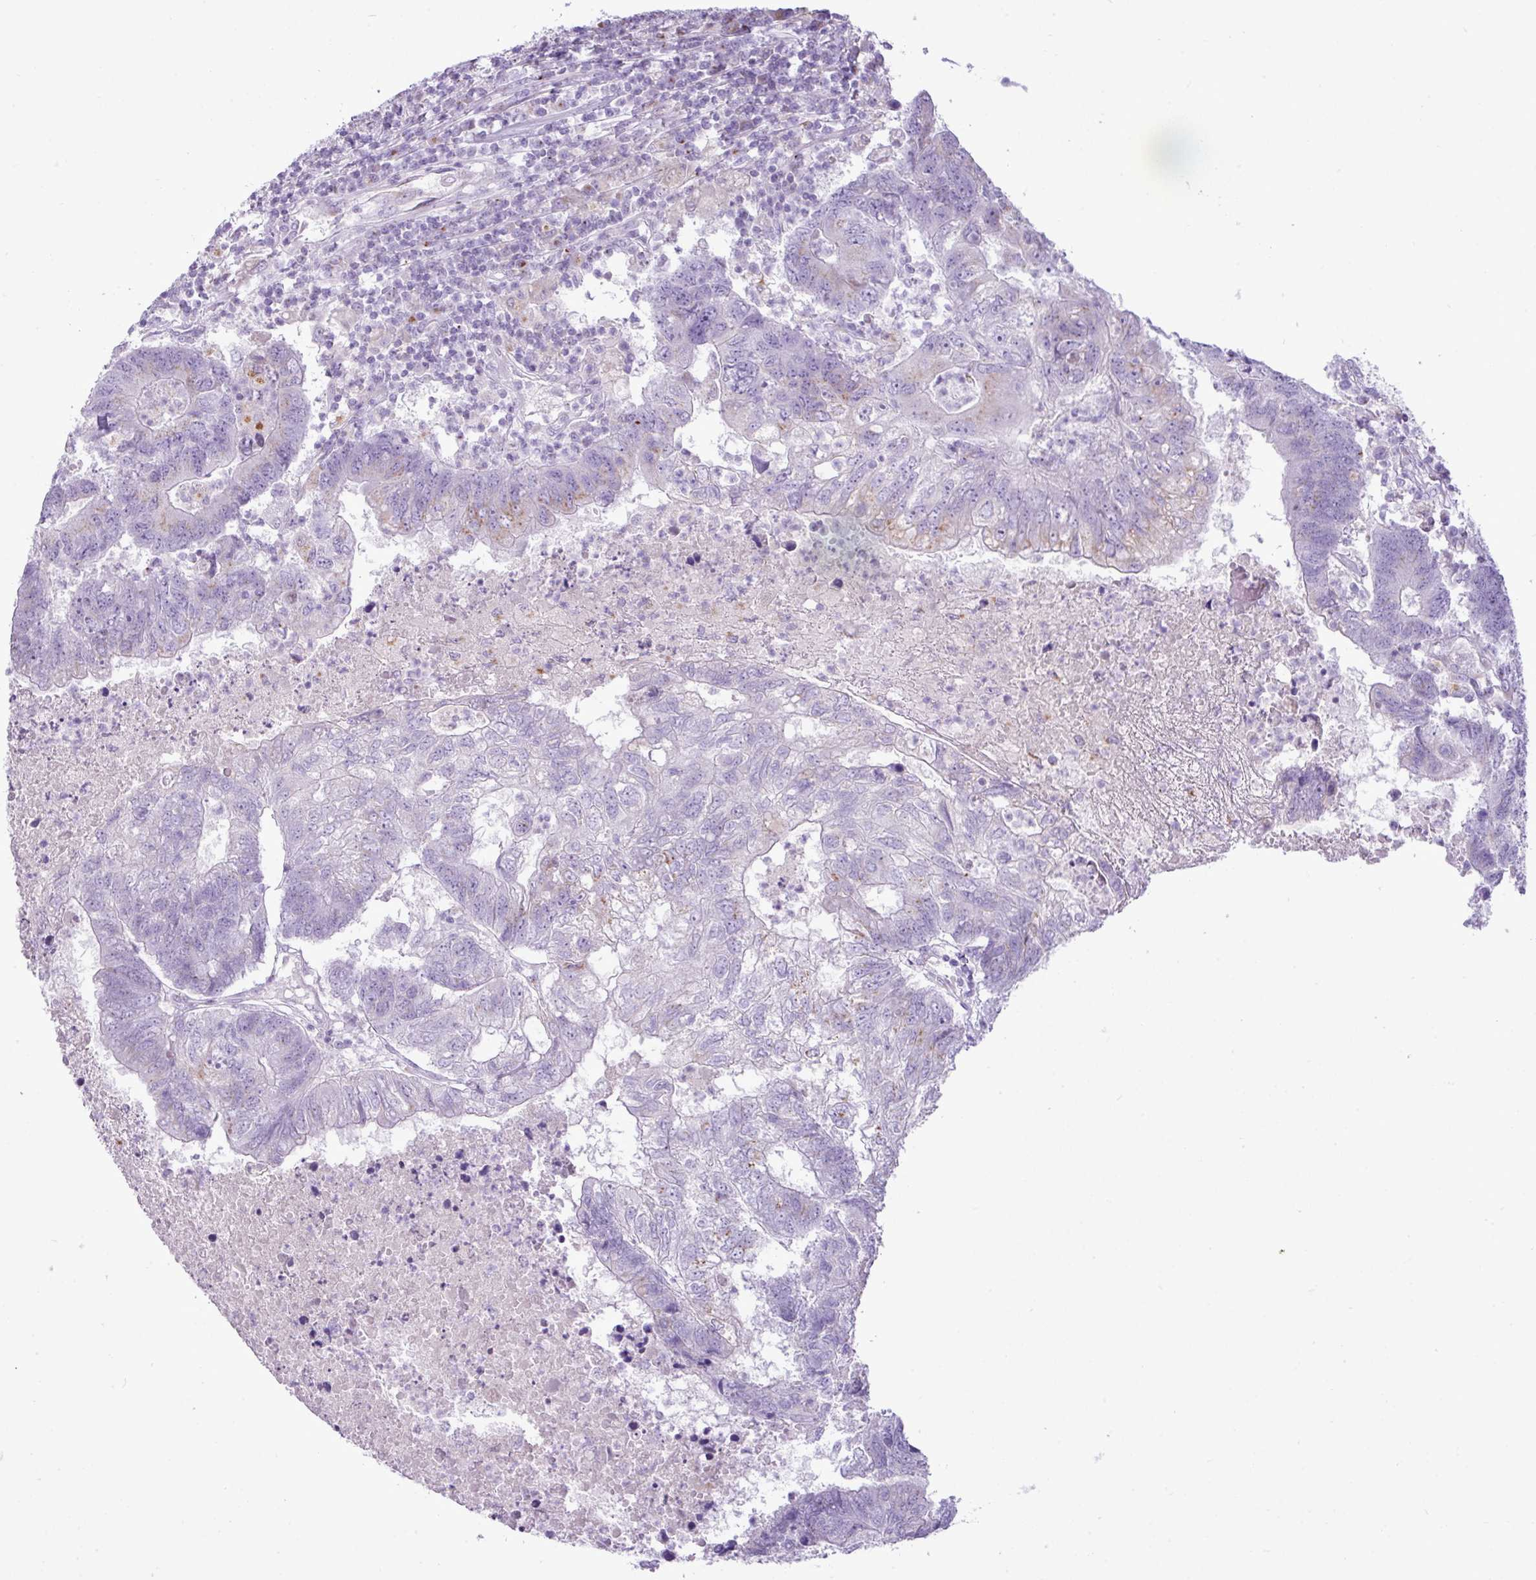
{"staining": {"intensity": "negative", "quantity": "none", "location": "none"}, "tissue": "colorectal cancer", "cell_type": "Tumor cells", "image_type": "cancer", "snomed": [{"axis": "morphology", "description": "Adenocarcinoma, NOS"}, {"axis": "topography", "description": "Colon"}], "caption": "Histopathology image shows no protein positivity in tumor cells of adenocarcinoma (colorectal) tissue. (Brightfield microscopy of DAB immunohistochemistry (IHC) at high magnification).", "gene": "FAM43A", "patient": {"sex": "female", "age": 48}}